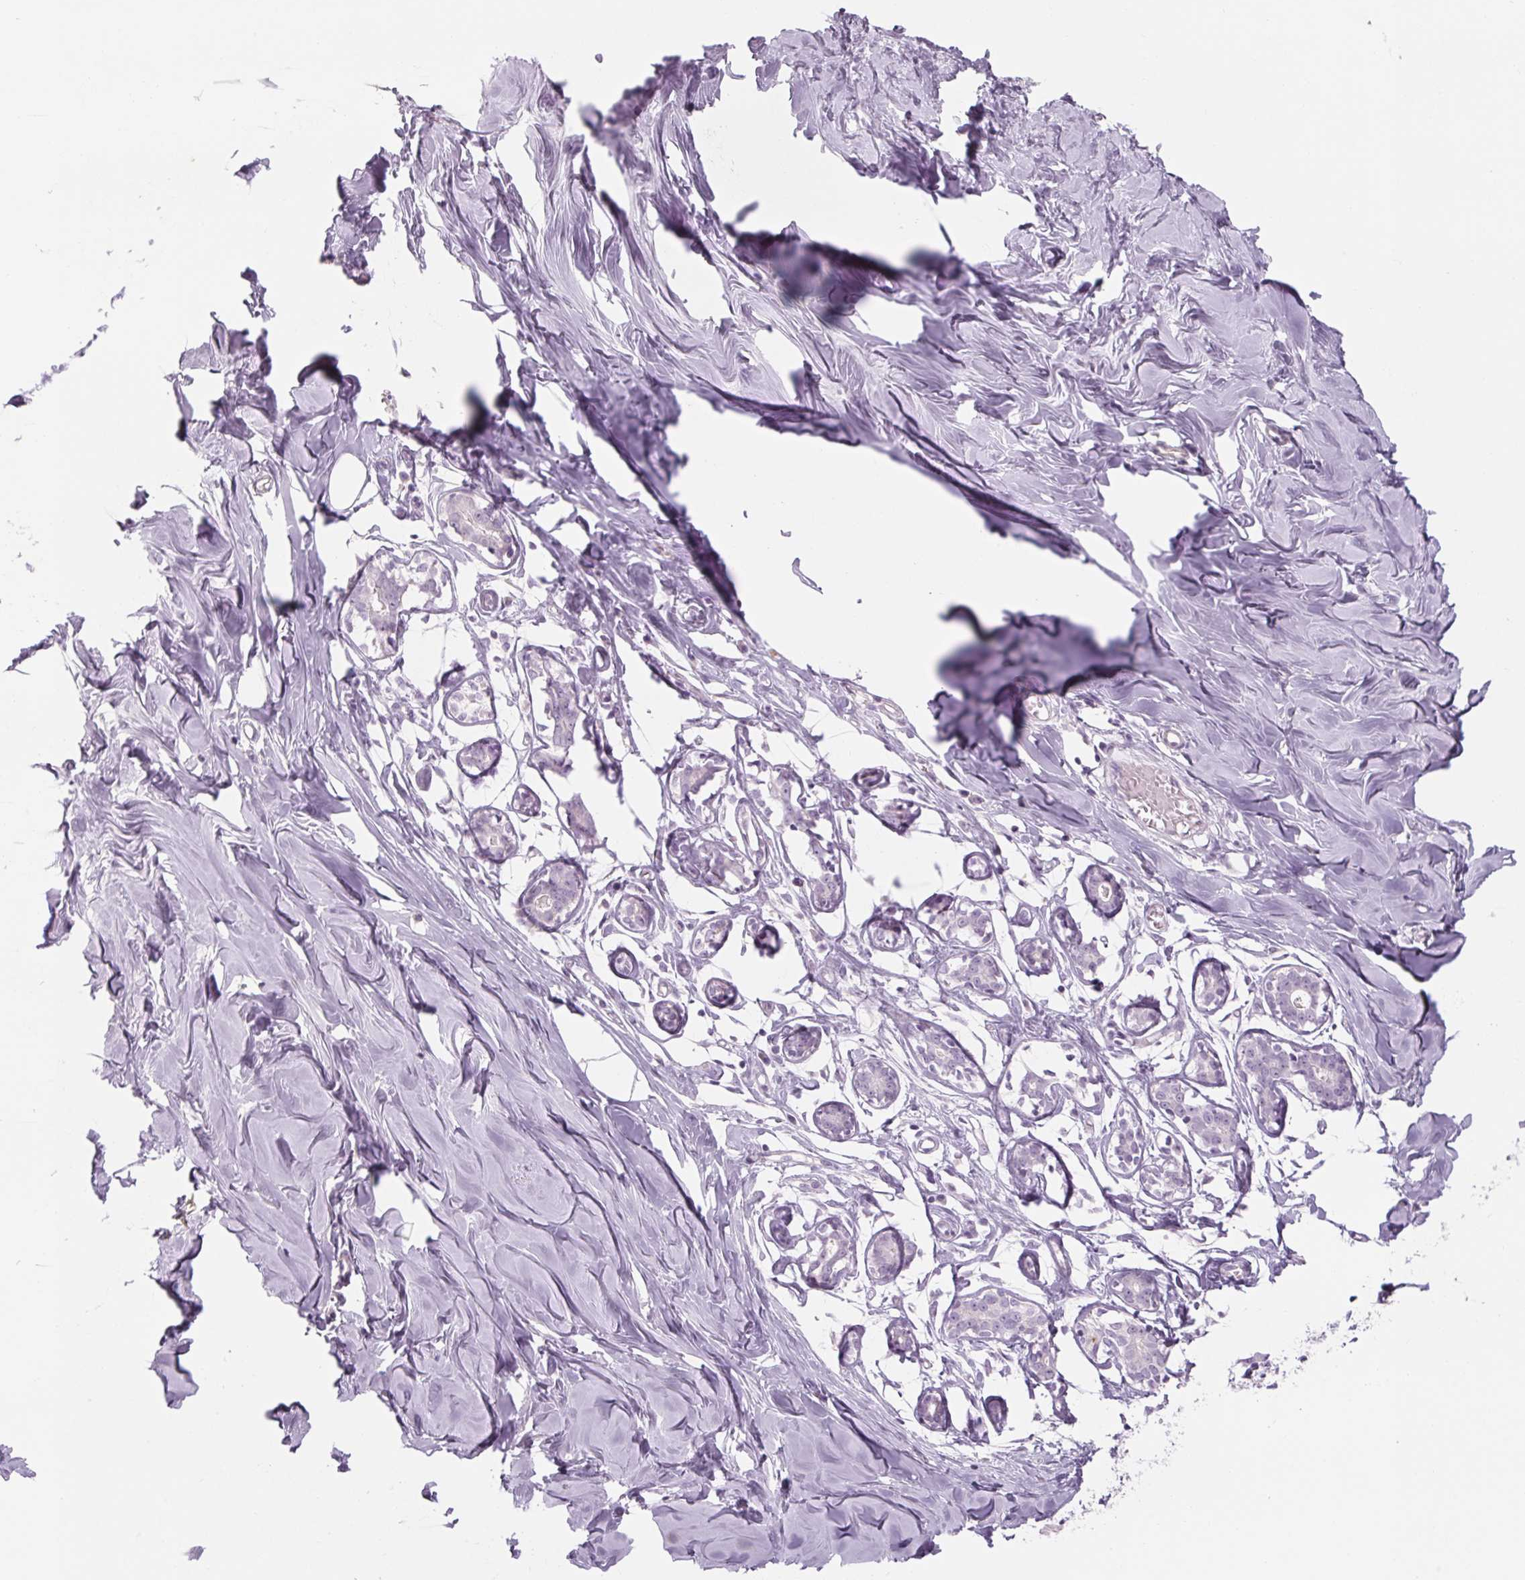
{"staining": {"intensity": "negative", "quantity": "none", "location": "none"}, "tissue": "breast", "cell_type": "Adipocytes", "image_type": "normal", "snomed": [{"axis": "morphology", "description": "Normal tissue, NOS"}, {"axis": "topography", "description": "Breast"}], "caption": "Immunohistochemistry micrograph of normal breast stained for a protein (brown), which shows no staining in adipocytes.", "gene": "RPTN", "patient": {"sex": "female", "age": 27}}